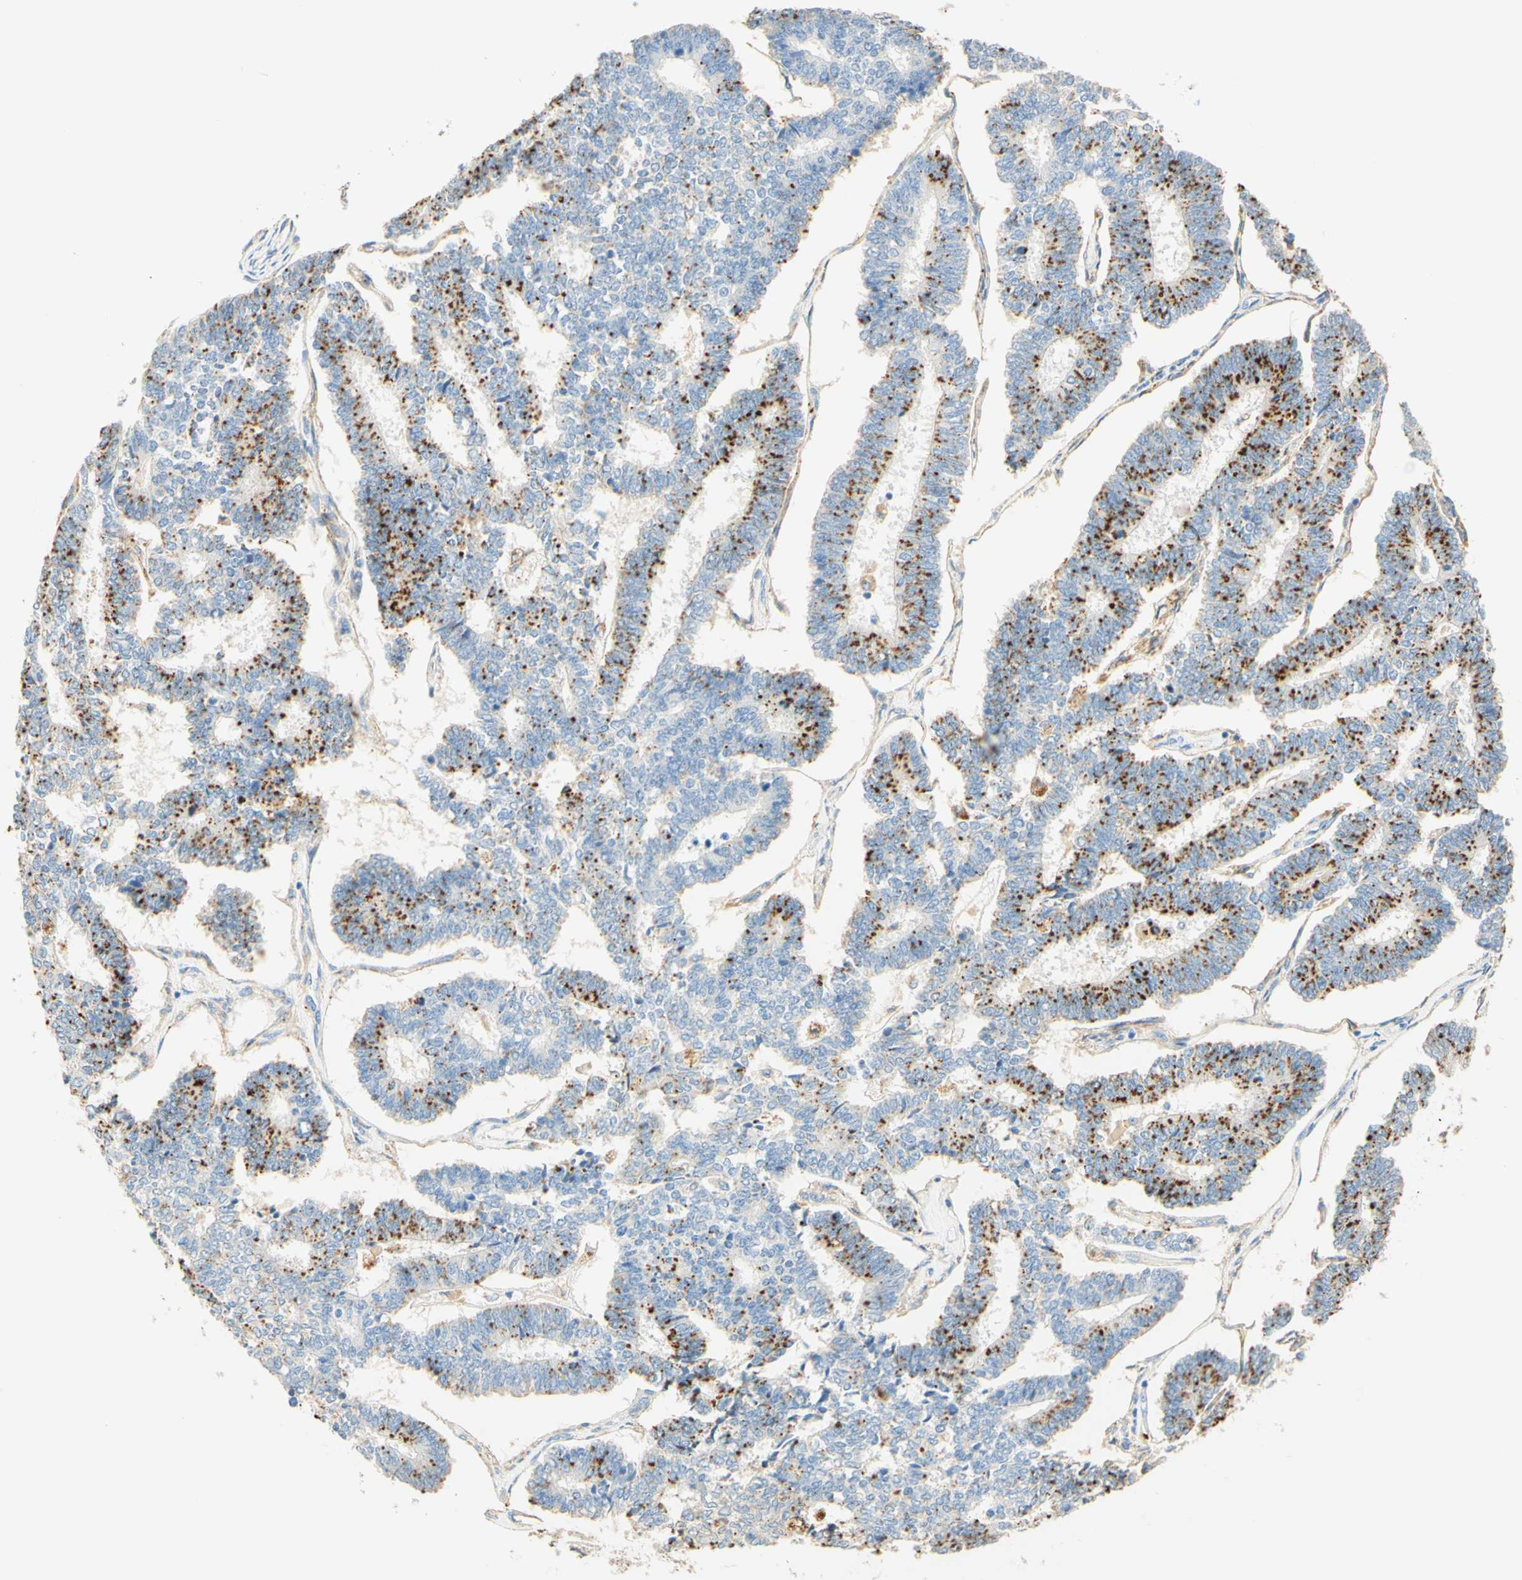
{"staining": {"intensity": "moderate", "quantity": "25%-75%", "location": "cytoplasmic/membranous"}, "tissue": "endometrial cancer", "cell_type": "Tumor cells", "image_type": "cancer", "snomed": [{"axis": "morphology", "description": "Adenocarcinoma, NOS"}, {"axis": "topography", "description": "Endometrium"}], "caption": "Protein staining exhibits moderate cytoplasmic/membranous staining in approximately 25%-75% of tumor cells in endometrial adenocarcinoma.", "gene": "CD63", "patient": {"sex": "female", "age": 70}}